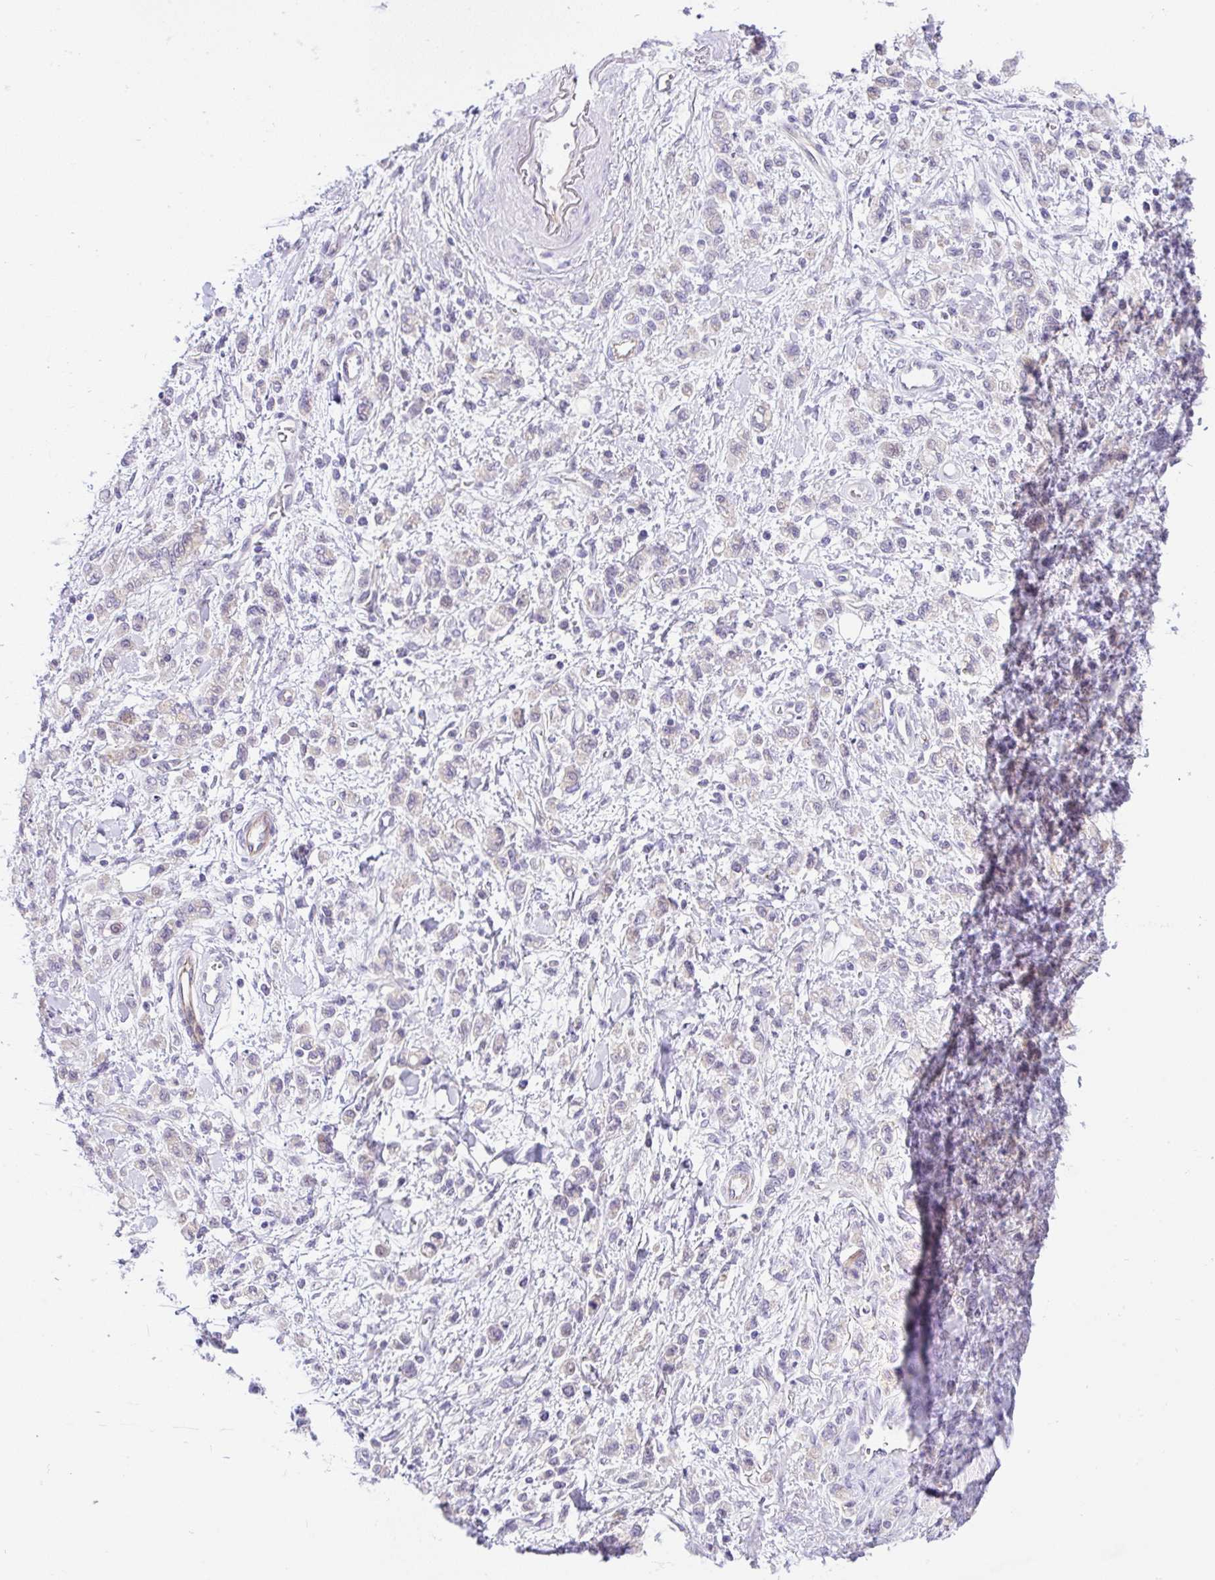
{"staining": {"intensity": "negative", "quantity": "none", "location": "none"}, "tissue": "stomach cancer", "cell_type": "Tumor cells", "image_type": "cancer", "snomed": [{"axis": "morphology", "description": "Adenocarcinoma, NOS"}, {"axis": "topography", "description": "Stomach"}], "caption": "Tumor cells show no significant protein expression in stomach cancer (adenocarcinoma).", "gene": "CGNL1", "patient": {"sex": "male", "age": 77}}